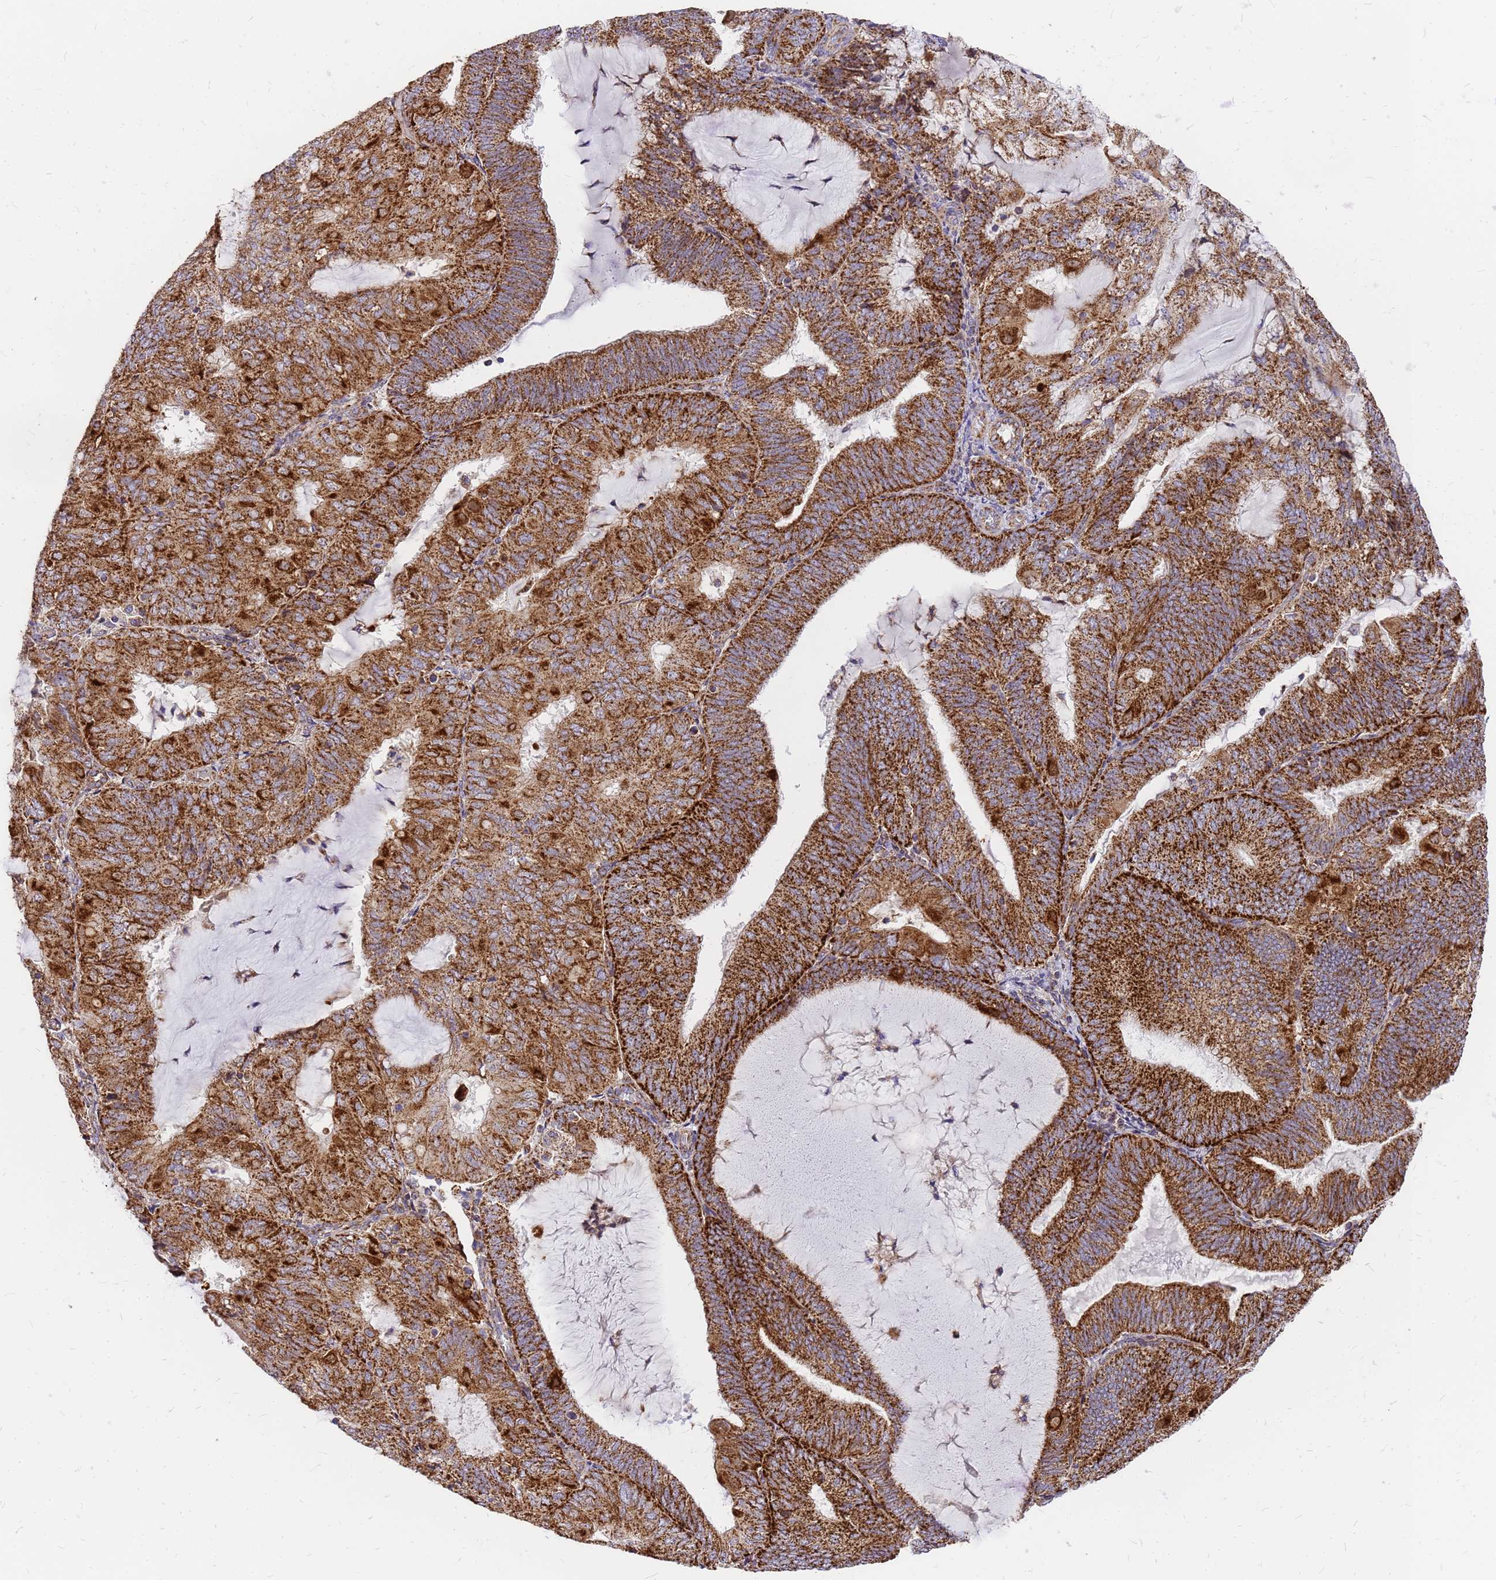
{"staining": {"intensity": "strong", "quantity": ">75%", "location": "cytoplasmic/membranous"}, "tissue": "endometrial cancer", "cell_type": "Tumor cells", "image_type": "cancer", "snomed": [{"axis": "morphology", "description": "Adenocarcinoma, NOS"}, {"axis": "topography", "description": "Endometrium"}], "caption": "A high amount of strong cytoplasmic/membranous expression is present in about >75% of tumor cells in endometrial adenocarcinoma tissue.", "gene": "MRPS26", "patient": {"sex": "female", "age": 81}}